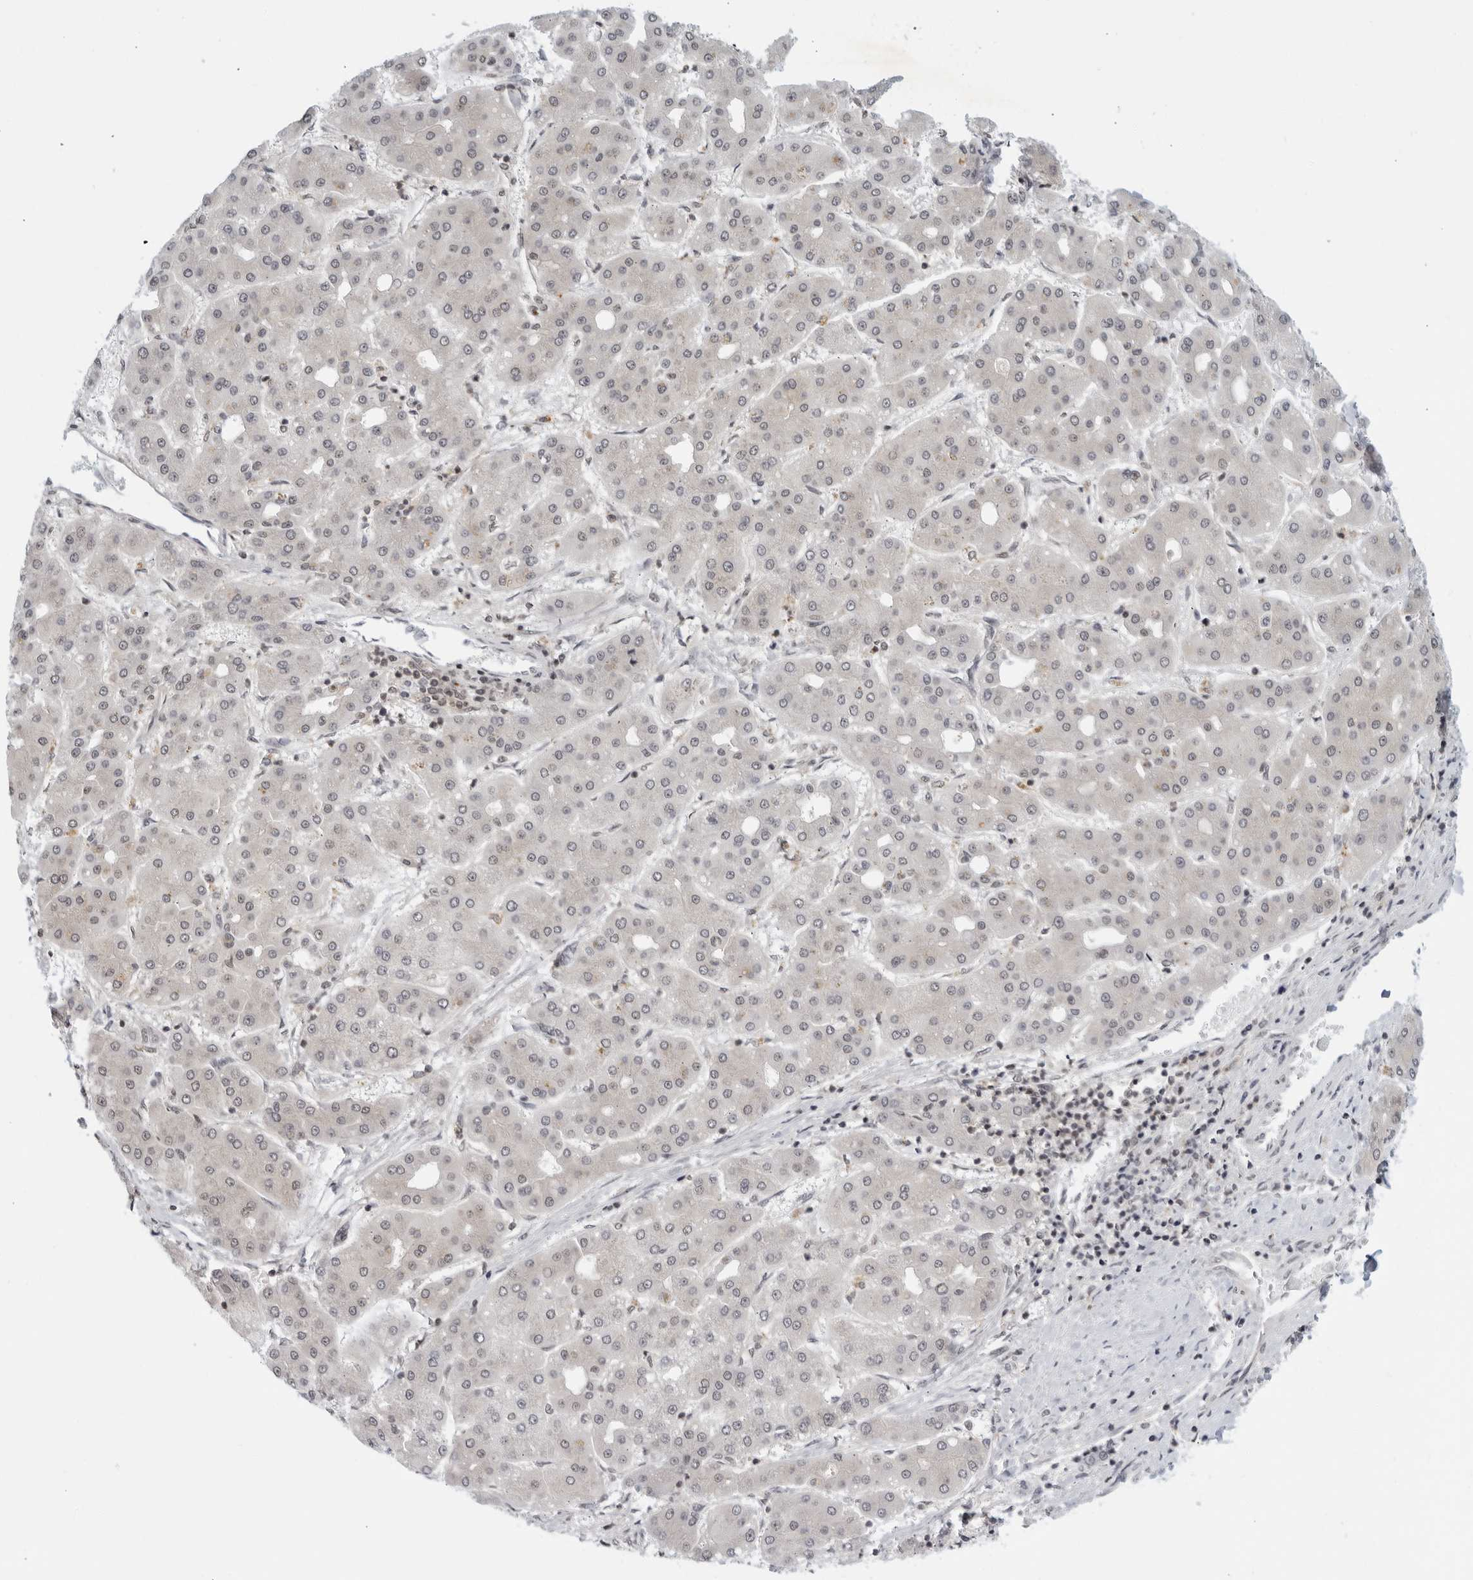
{"staining": {"intensity": "weak", "quantity": "<25%", "location": "nuclear"}, "tissue": "liver cancer", "cell_type": "Tumor cells", "image_type": "cancer", "snomed": [{"axis": "morphology", "description": "Carcinoma, Hepatocellular, NOS"}, {"axis": "topography", "description": "Liver"}], "caption": "Immunohistochemistry image of neoplastic tissue: human hepatocellular carcinoma (liver) stained with DAB (3,3'-diaminobenzidine) reveals no significant protein positivity in tumor cells.", "gene": "CC2D1B", "patient": {"sex": "male", "age": 65}}